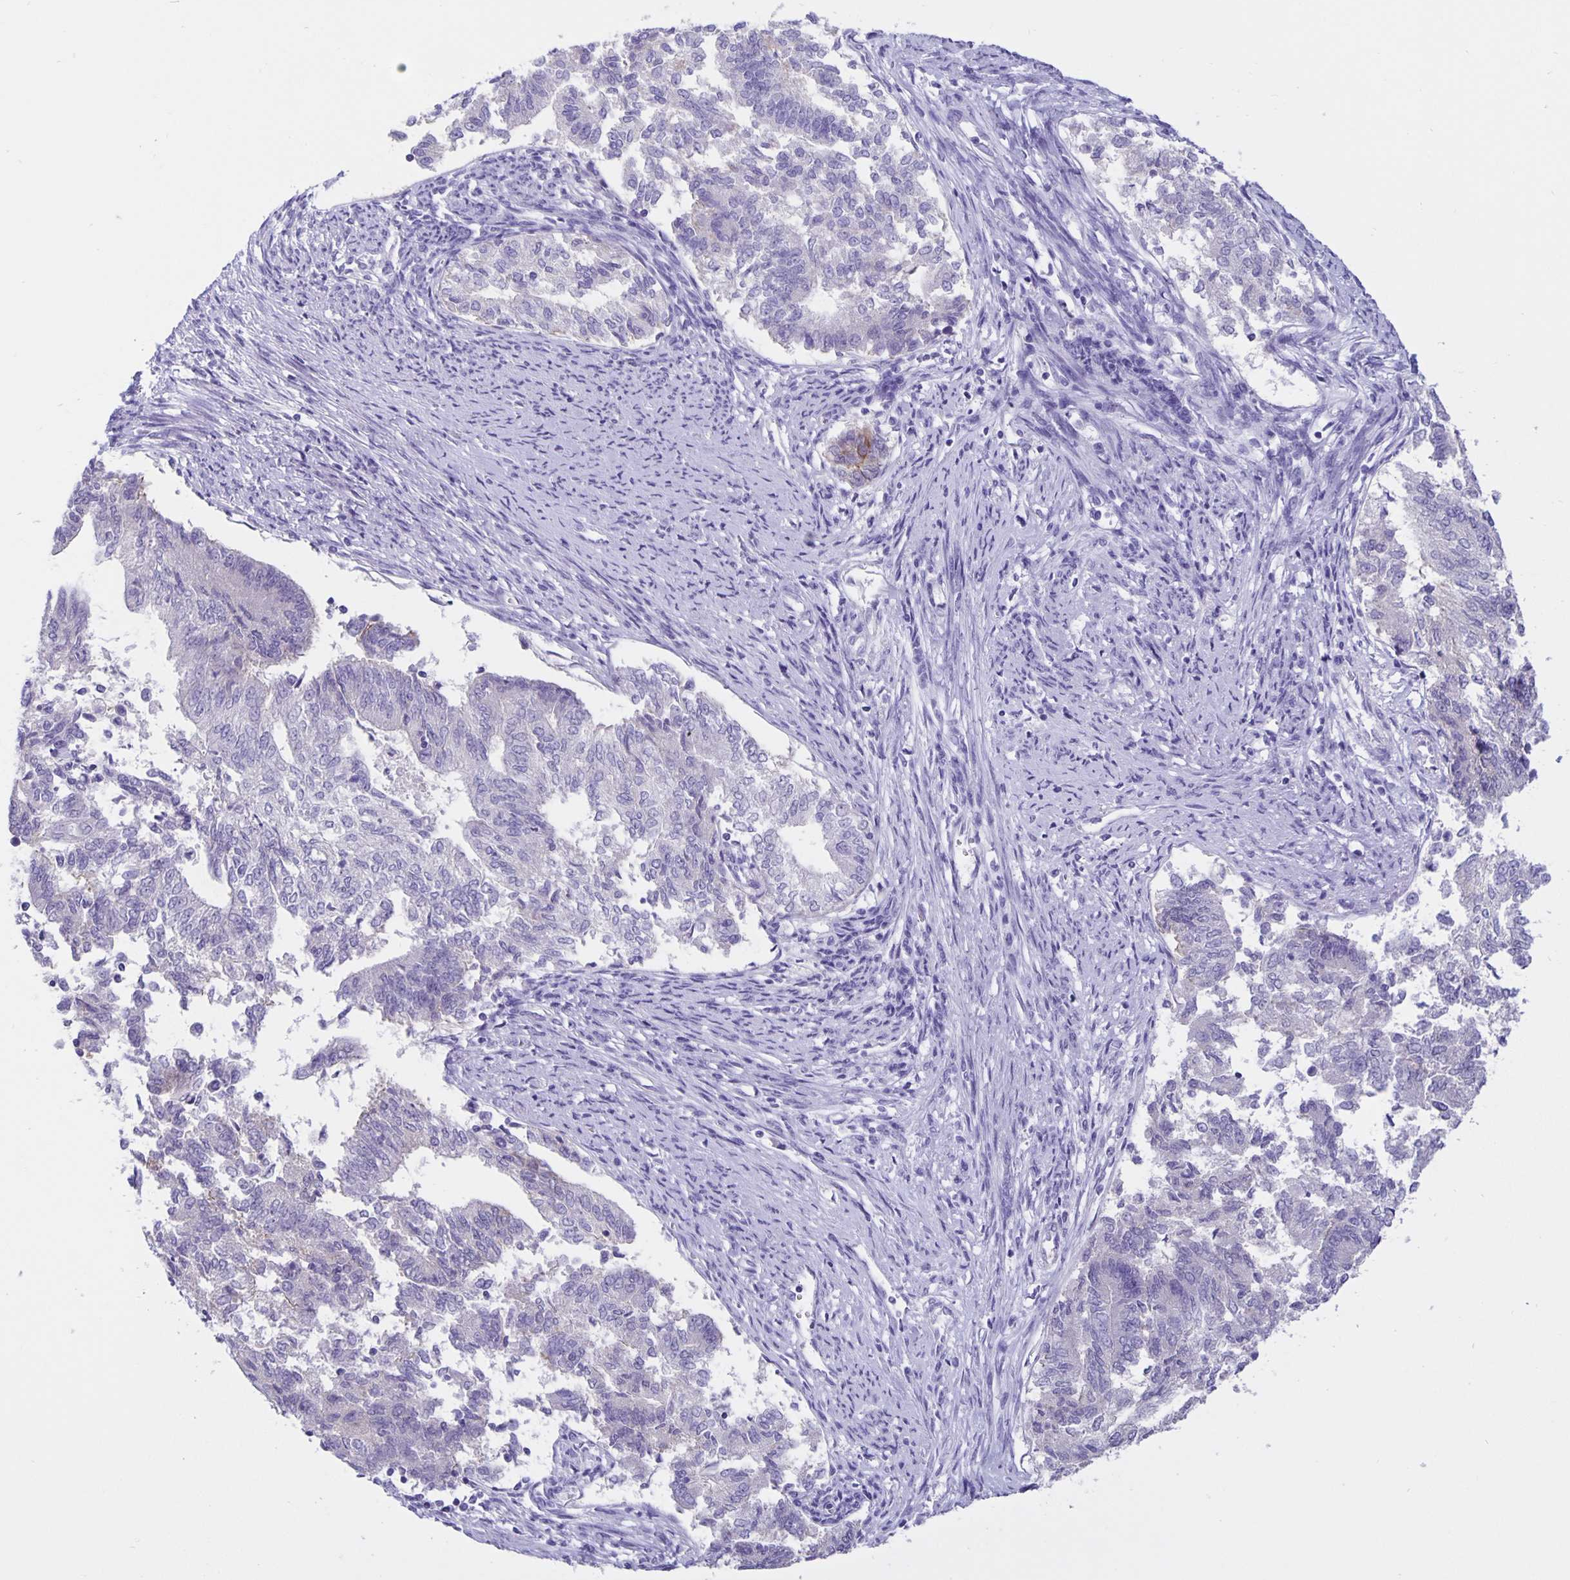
{"staining": {"intensity": "negative", "quantity": "none", "location": "none"}, "tissue": "endometrial cancer", "cell_type": "Tumor cells", "image_type": "cancer", "snomed": [{"axis": "morphology", "description": "Adenocarcinoma, NOS"}, {"axis": "topography", "description": "Endometrium"}], "caption": "The micrograph exhibits no staining of tumor cells in endometrial adenocarcinoma.", "gene": "ERMN", "patient": {"sex": "female", "age": 65}}